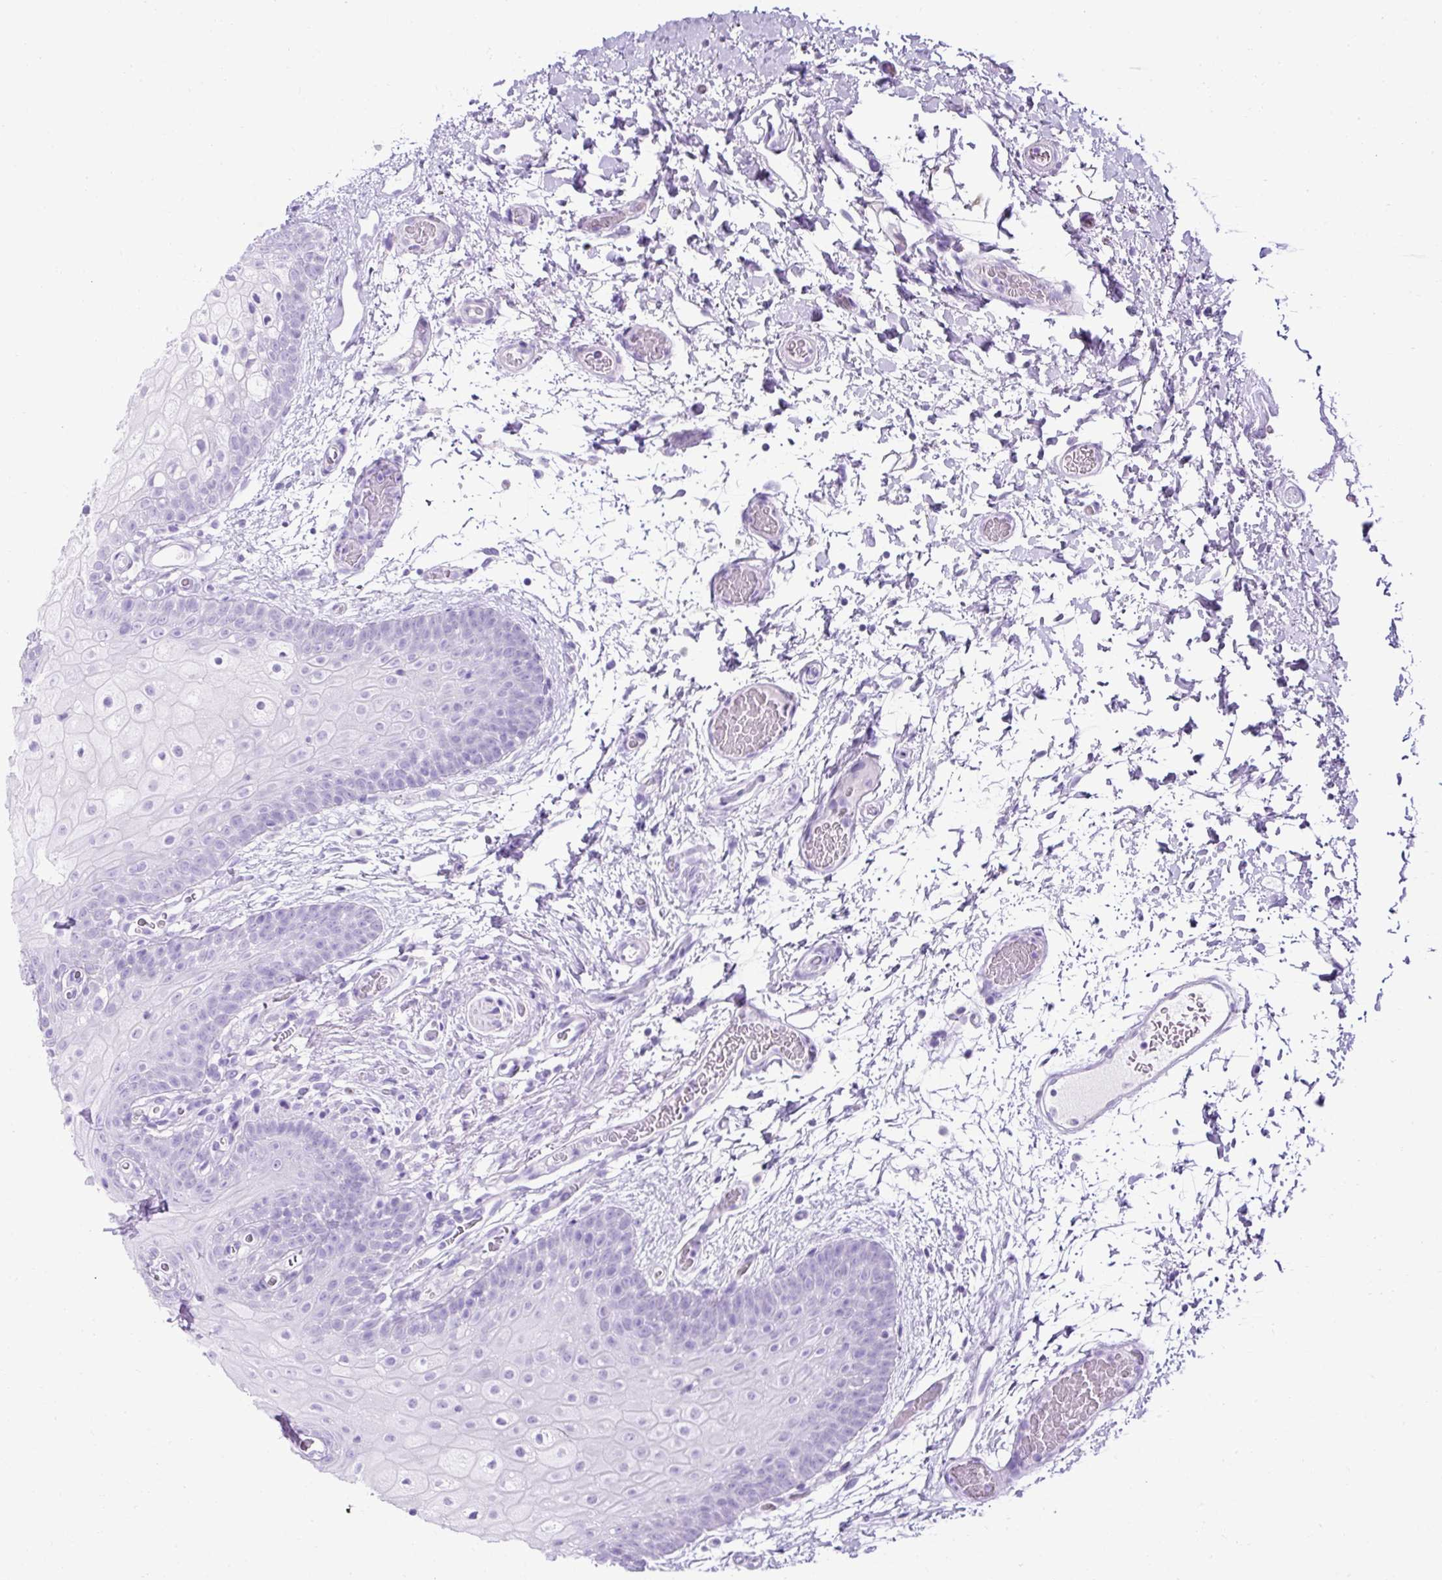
{"staining": {"intensity": "negative", "quantity": "none", "location": "none"}, "tissue": "oral mucosa", "cell_type": "Squamous epithelial cells", "image_type": "normal", "snomed": [{"axis": "morphology", "description": "Normal tissue, NOS"}, {"axis": "morphology", "description": "Squamous cell carcinoma, NOS"}, {"axis": "topography", "description": "Oral tissue"}, {"axis": "topography", "description": "Tounge, NOS"}, {"axis": "topography", "description": "Head-Neck"}], "caption": "Squamous epithelial cells are negative for protein expression in benign human oral mucosa. Brightfield microscopy of immunohistochemistry (IHC) stained with DAB (brown) and hematoxylin (blue), captured at high magnification.", "gene": "KRT12", "patient": {"sex": "male", "age": 76}}